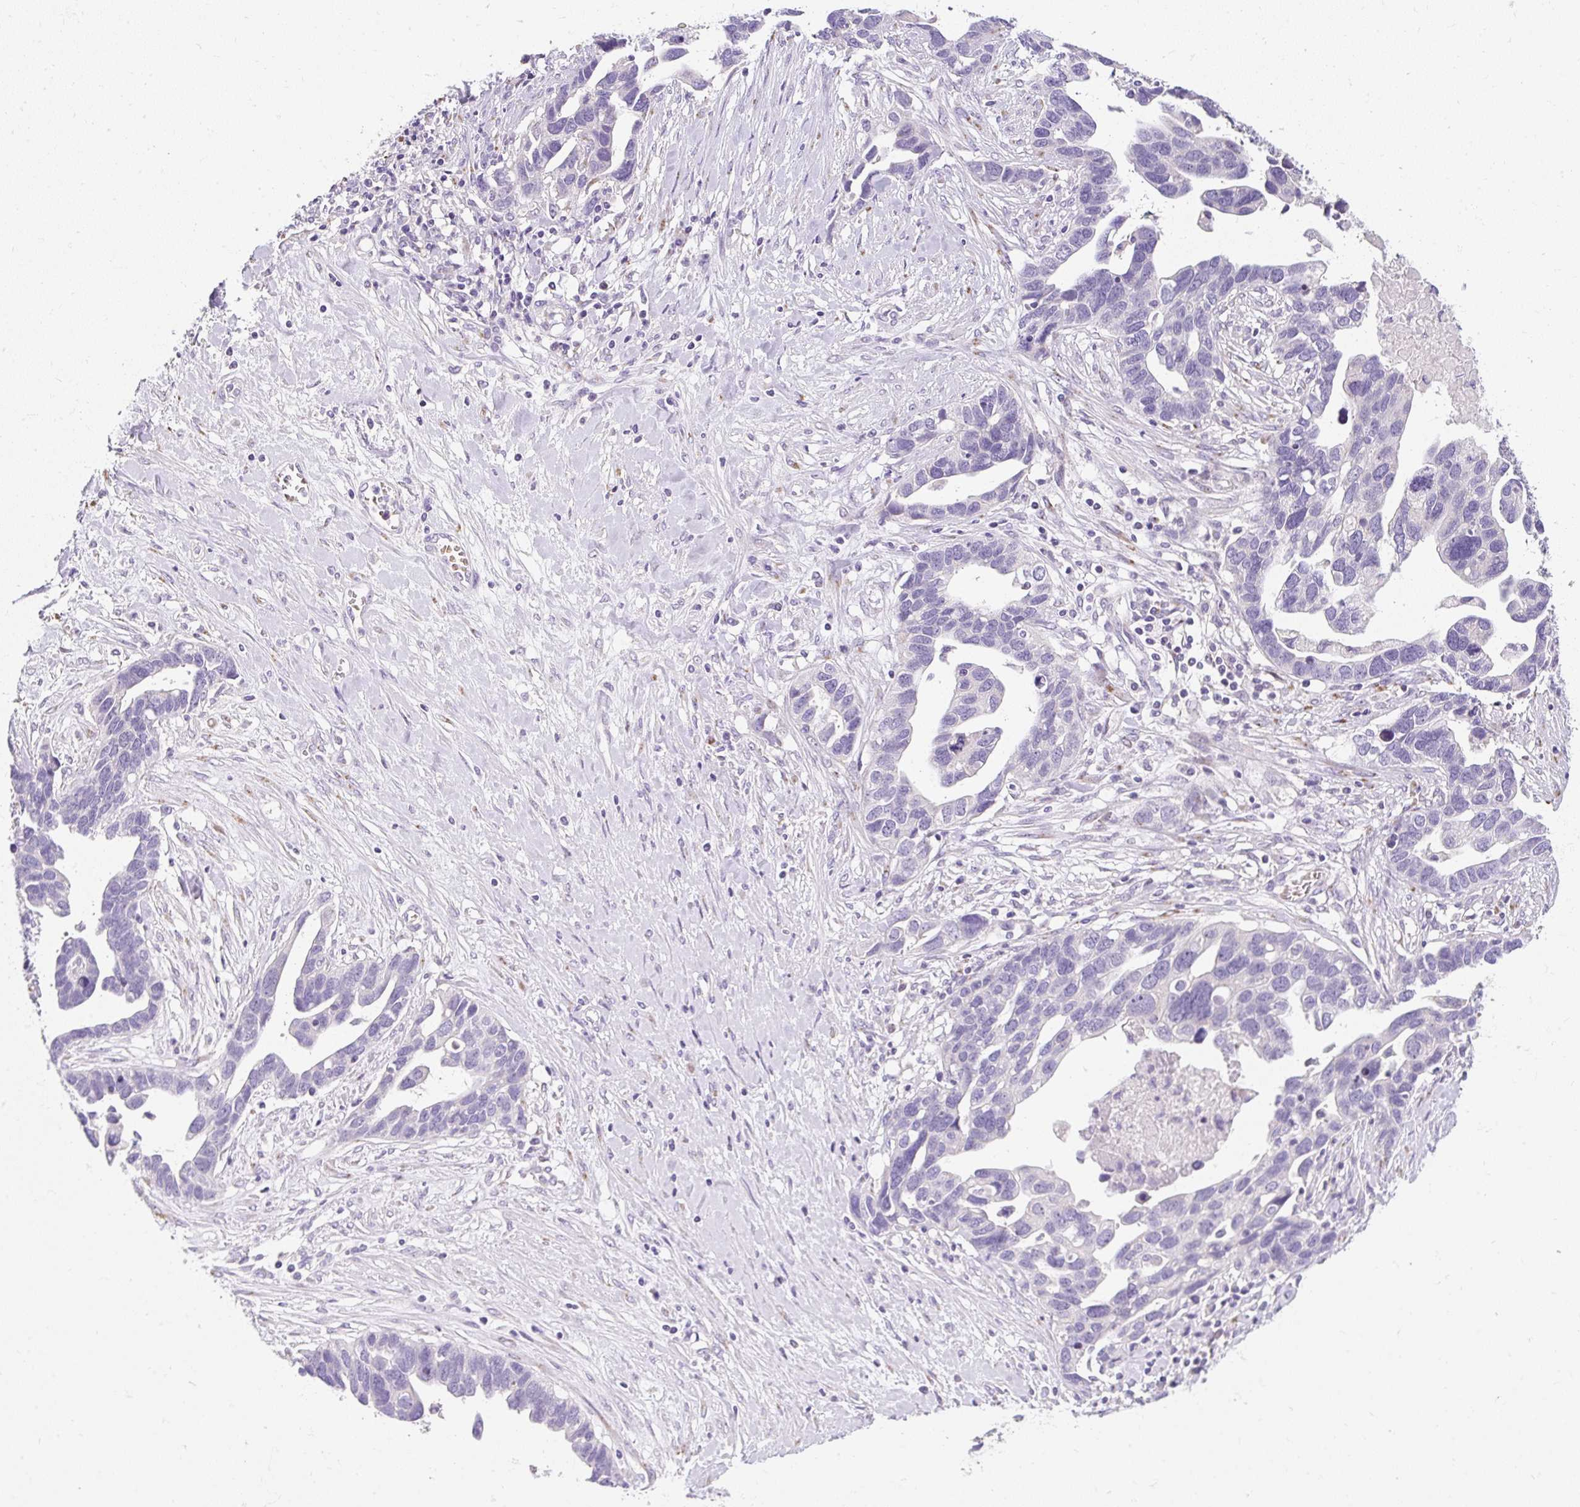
{"staining": {"intensity": "negative", "quantity": "none", "location": "none"}, "tissue": "ovarian cancer", "cell_type": "Tumor cells", "image_type": "cancer", "snomed": [{"axis": "morphology", "description": "Cystadenocarcinoma, serous, NOS"}, {"axis": "topography", "description": "Ovary"}], "caption": "The immunohistochemistry (IHC) micrograph has no significant positivity in tumor cells of serous cystadenocarcinoma (ovarian) tissue.", "gene": "DTX4", "patient": {"sex": "female", "age": 54}}